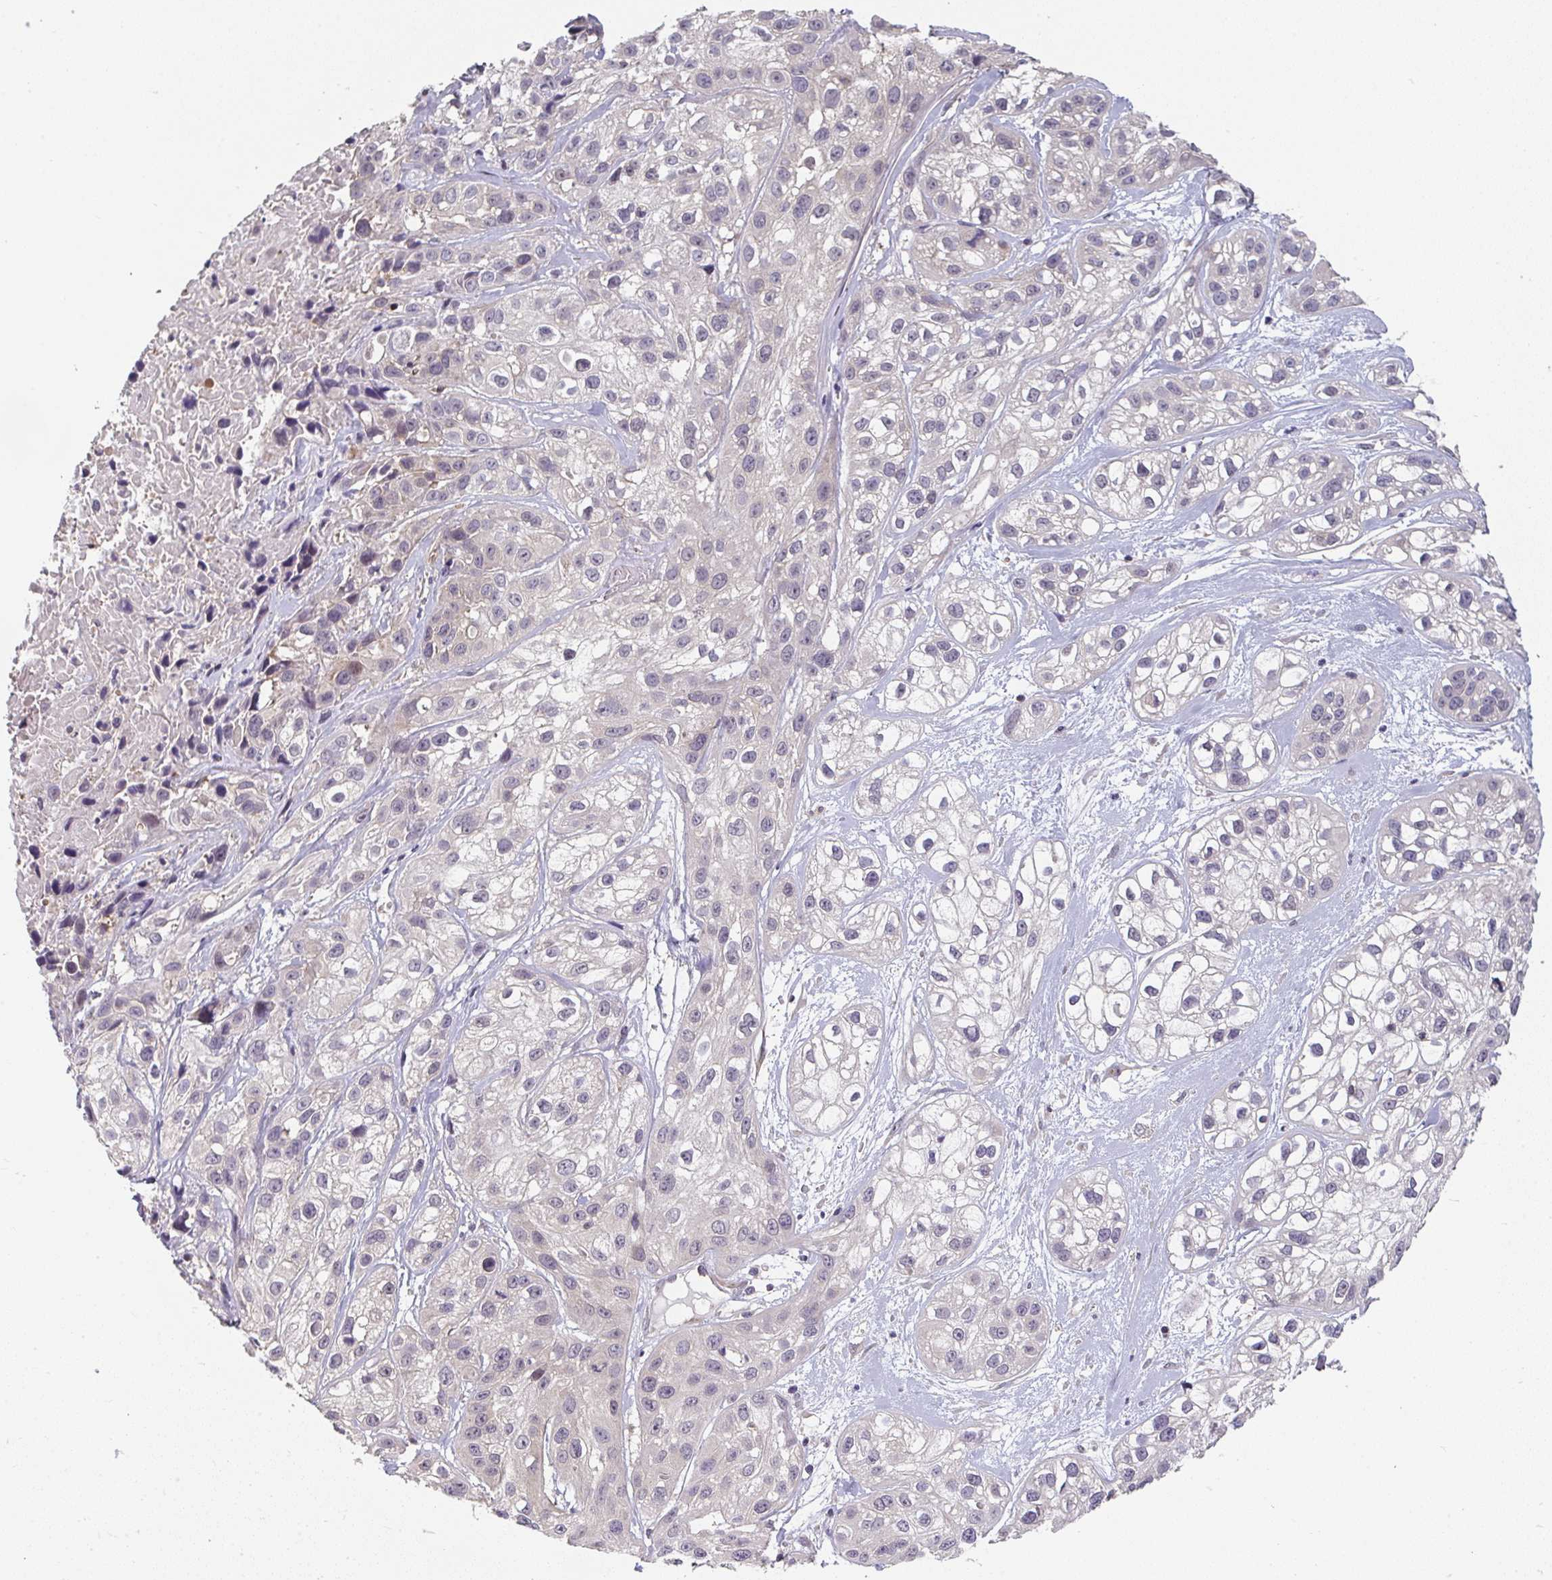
{"staining": {"intensity": "negative", "quantity": "none", "location": "none"}, "tissue": "skin cancer", "cell_type": "Tumor cells", "image_type": "cancer", "snomed": [{"axis": "morphology", "description": "Squamous cell carcinoma, NOS"}, {"axis": "topography", "description": "Skin"}], "caption": "Skin cancer (squamous cell carcinoma) was stained to show a protein in brown. There is no significant positivity in tumor cells.", "gene": "RANGRF", "patient": {"sex": "male", "age": 82}}